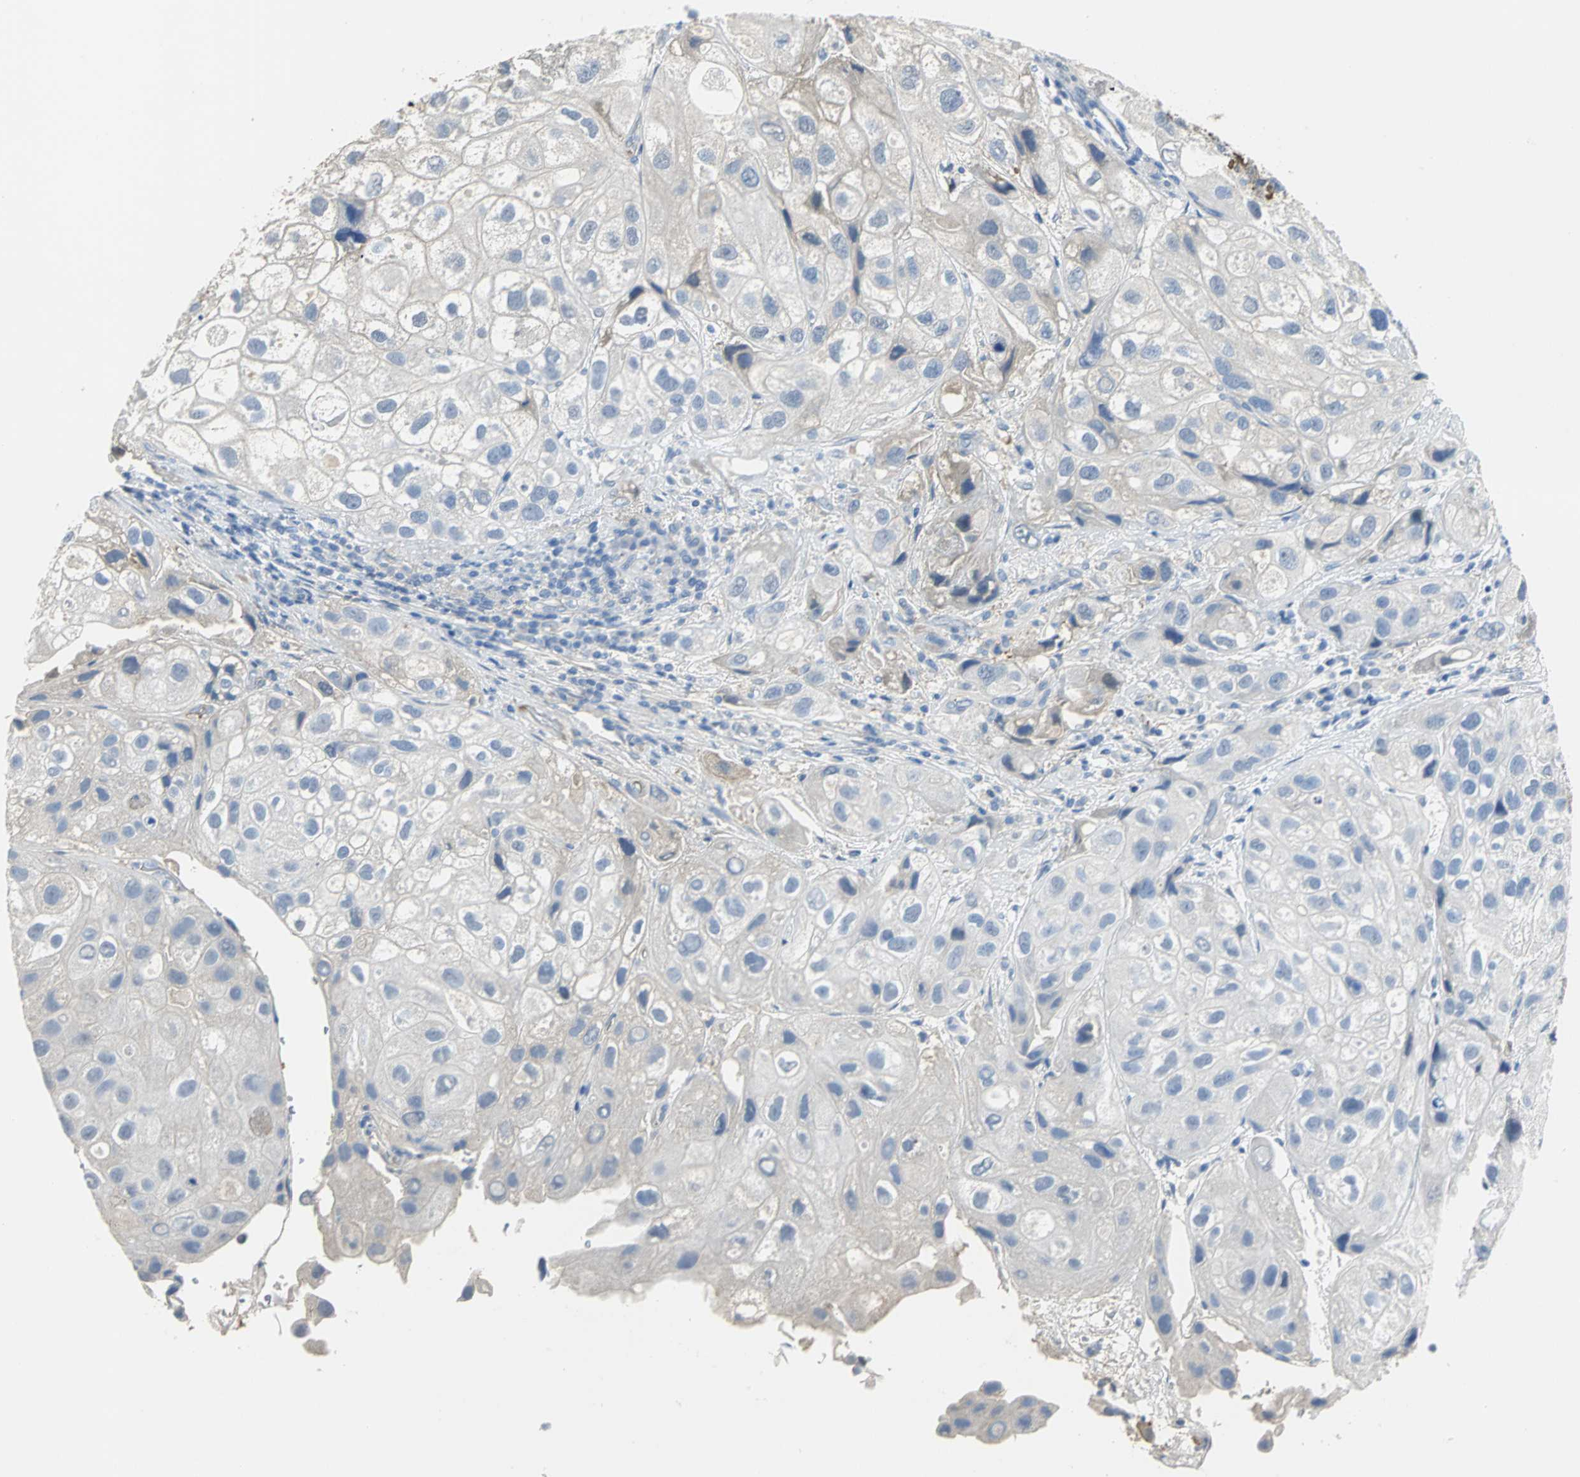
{"staining": {"intensity": "moderate", "quantity": "<25%", "location": "cytoplasmic/membranous"}, "tissue": "urothelial cancer", "cell_type": "Tumor cells", "image_type": "cancer", "snomed": [{"axis": "morphology", "description": "Urothelial carcinoma, High grade"}, {"axis": "topography", "description": "Urinary bladder"}], "caption": "High-grade urothelial carcinoma stained with a protein marker exhibits moderate staining in tumor cells.", "gene": "GYG2", "patient": {"sex": "female", "age": 64}}